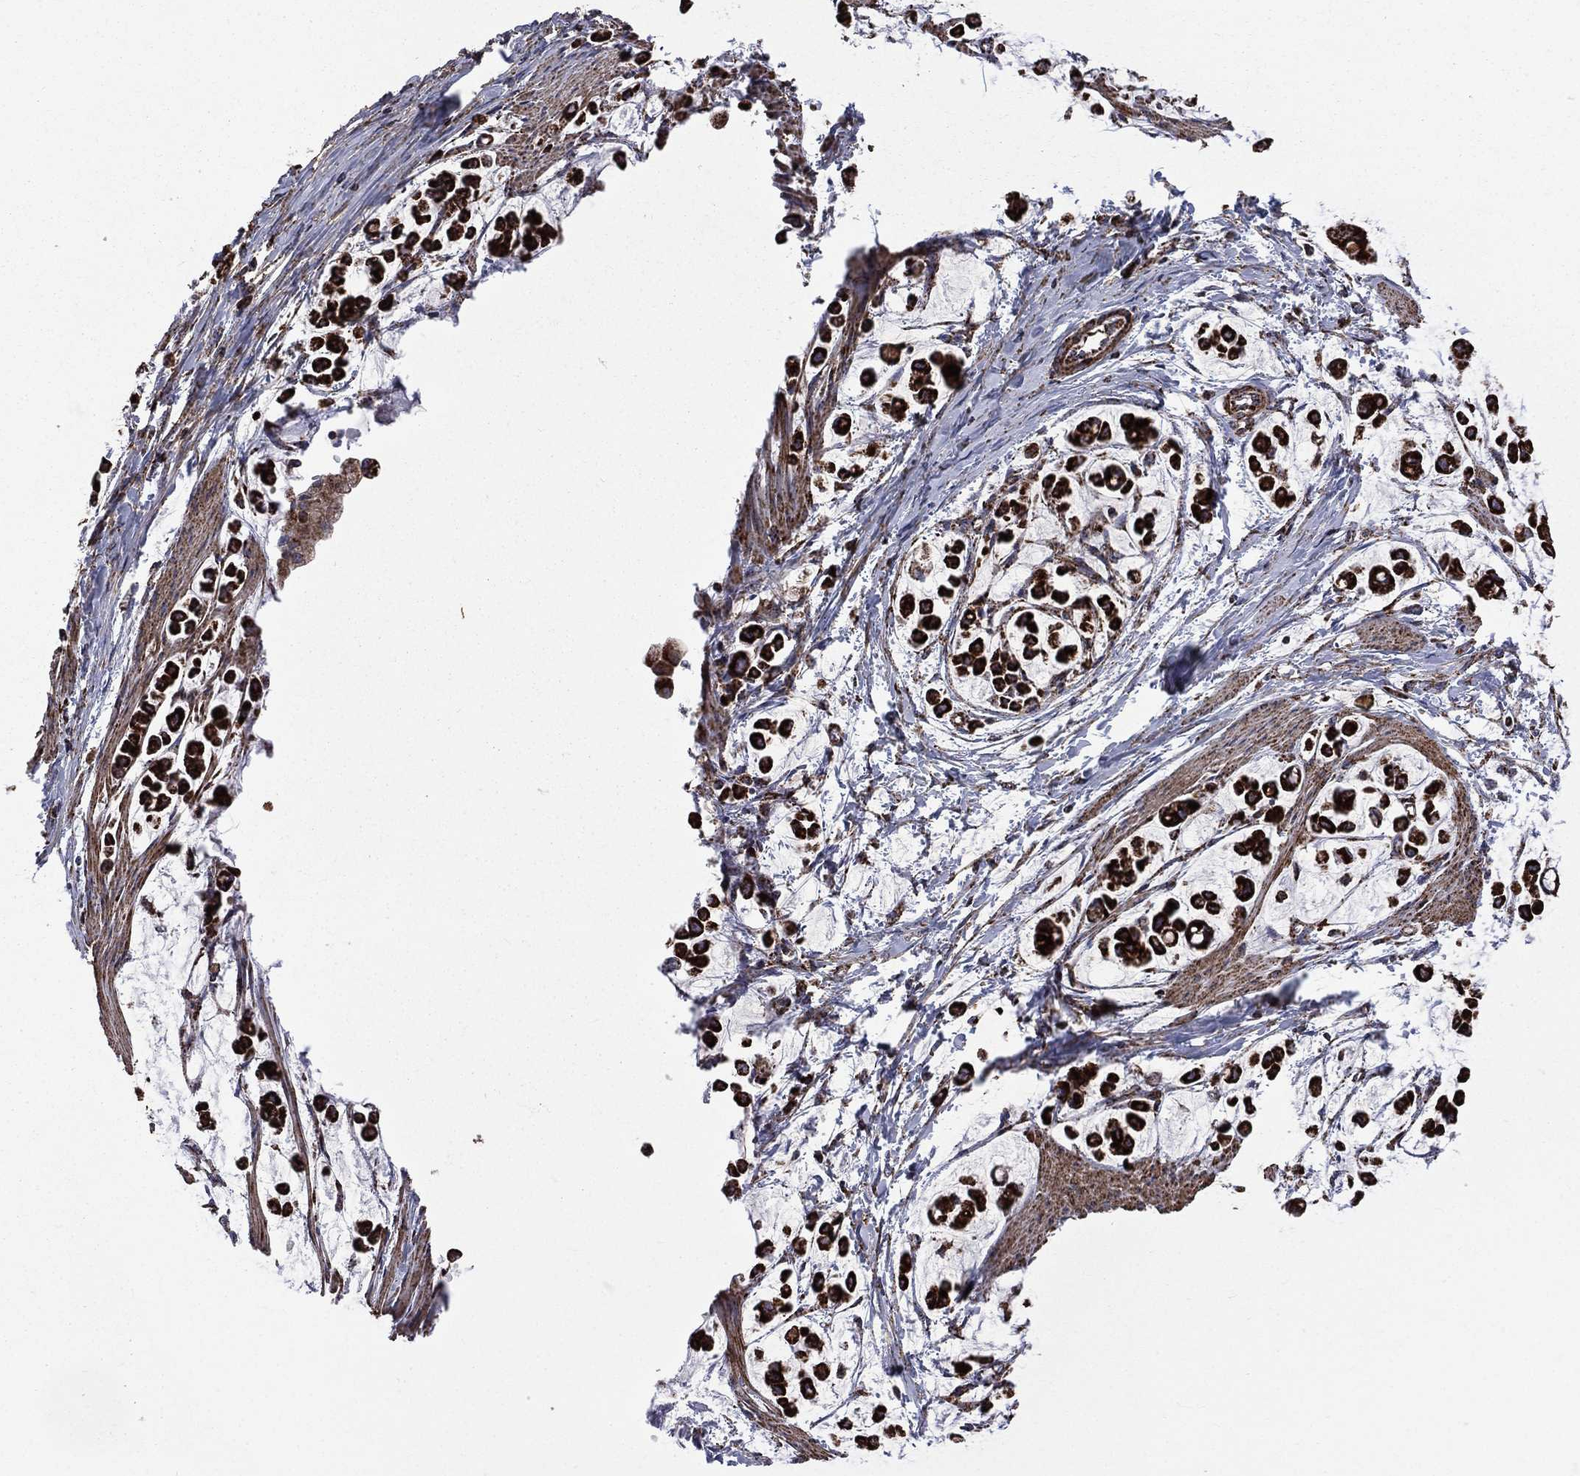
{"staining": {"intensity": "strong", "quantity": ">75%", "location": "cytoplasmic/membranous"}, "tissue": "stomach cancer", "cell_type": "Tumor cells", "image_type": "cancer", "snomed": [{"axis": "morphology", "description": "Adenocarcinoma, NOS"}, {"axis": "topography", "description": "Stomach"}], "caption": "Immunohistochemical staining of human stomach cancer exhibits strong cytoplasmic/membranous protein positivity in approximately >75% of tumor cells. The protein of interest is stained brown, and the nuclei are stained in blue (DAB IHC with brightfield microscopy, high magnification).", "gene": "GOT2", "patient": {"sex": "male", "age": 82}}